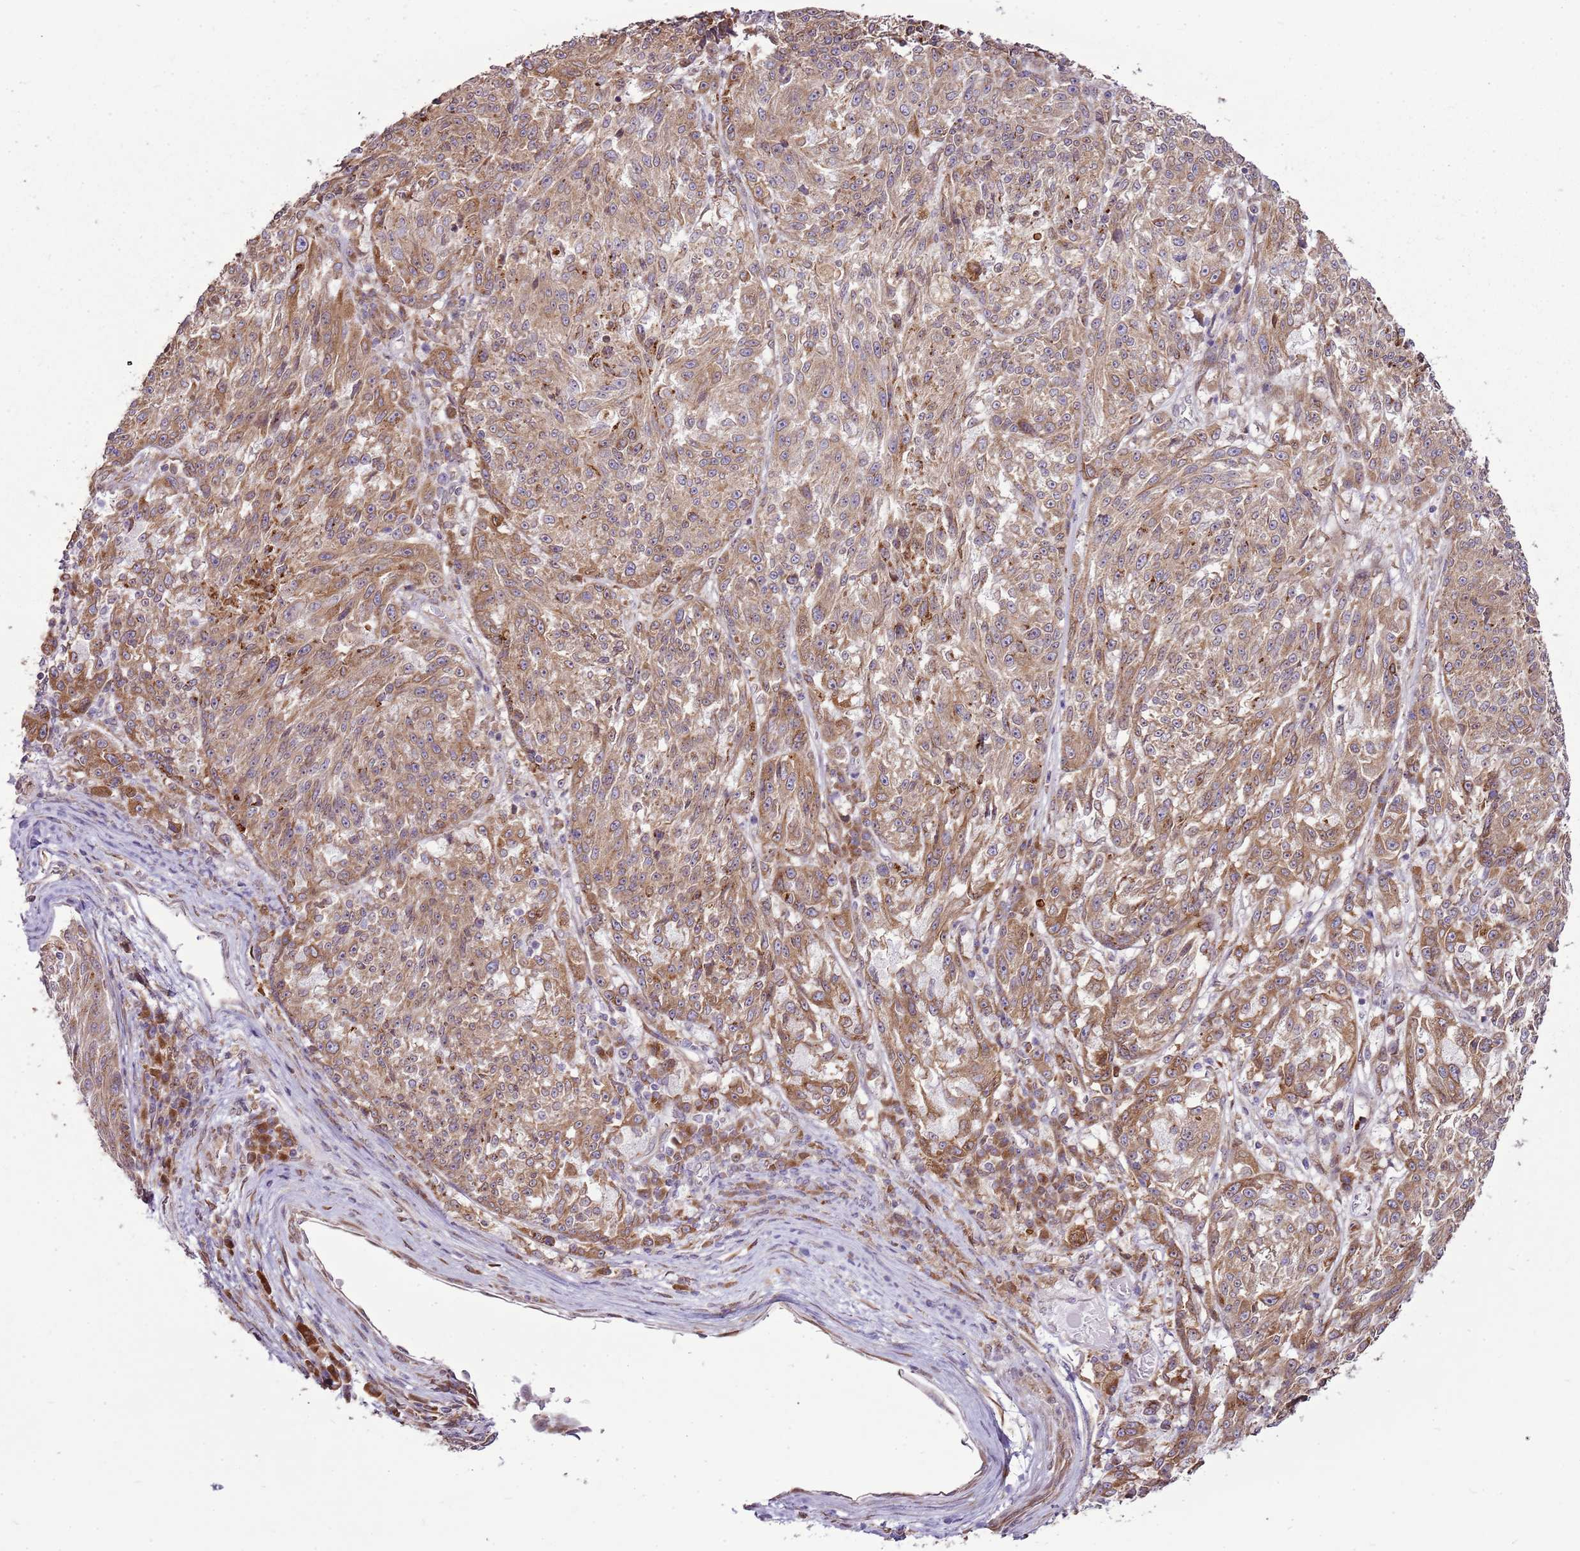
{"staining": {"intensity": "moderate", "quantity": ">75%", "location": "cytoplasmic/membranous"}, "tissue": "melanoma", "cell_type": "Tumor cells", "image_type": "cancer", "snomed": [{"axis": "morphology", "description": "Malignant melanoma, NOS"}, {"axis": "topography", "description": "Skin"}], "caption": "The photomicrograph exhibits a brown stain indicating the presence of a protein in the cytoplasmic/membranous of tumor cells in malignant melanoma. (Stains: DAB (3,3'-diaminobenzidine) in brown, nuclei in blue, Microscopy: brightfield microscopy at high magnification).", "gene": "TMED10", "patient": {"sex": "male", "age": 53}}